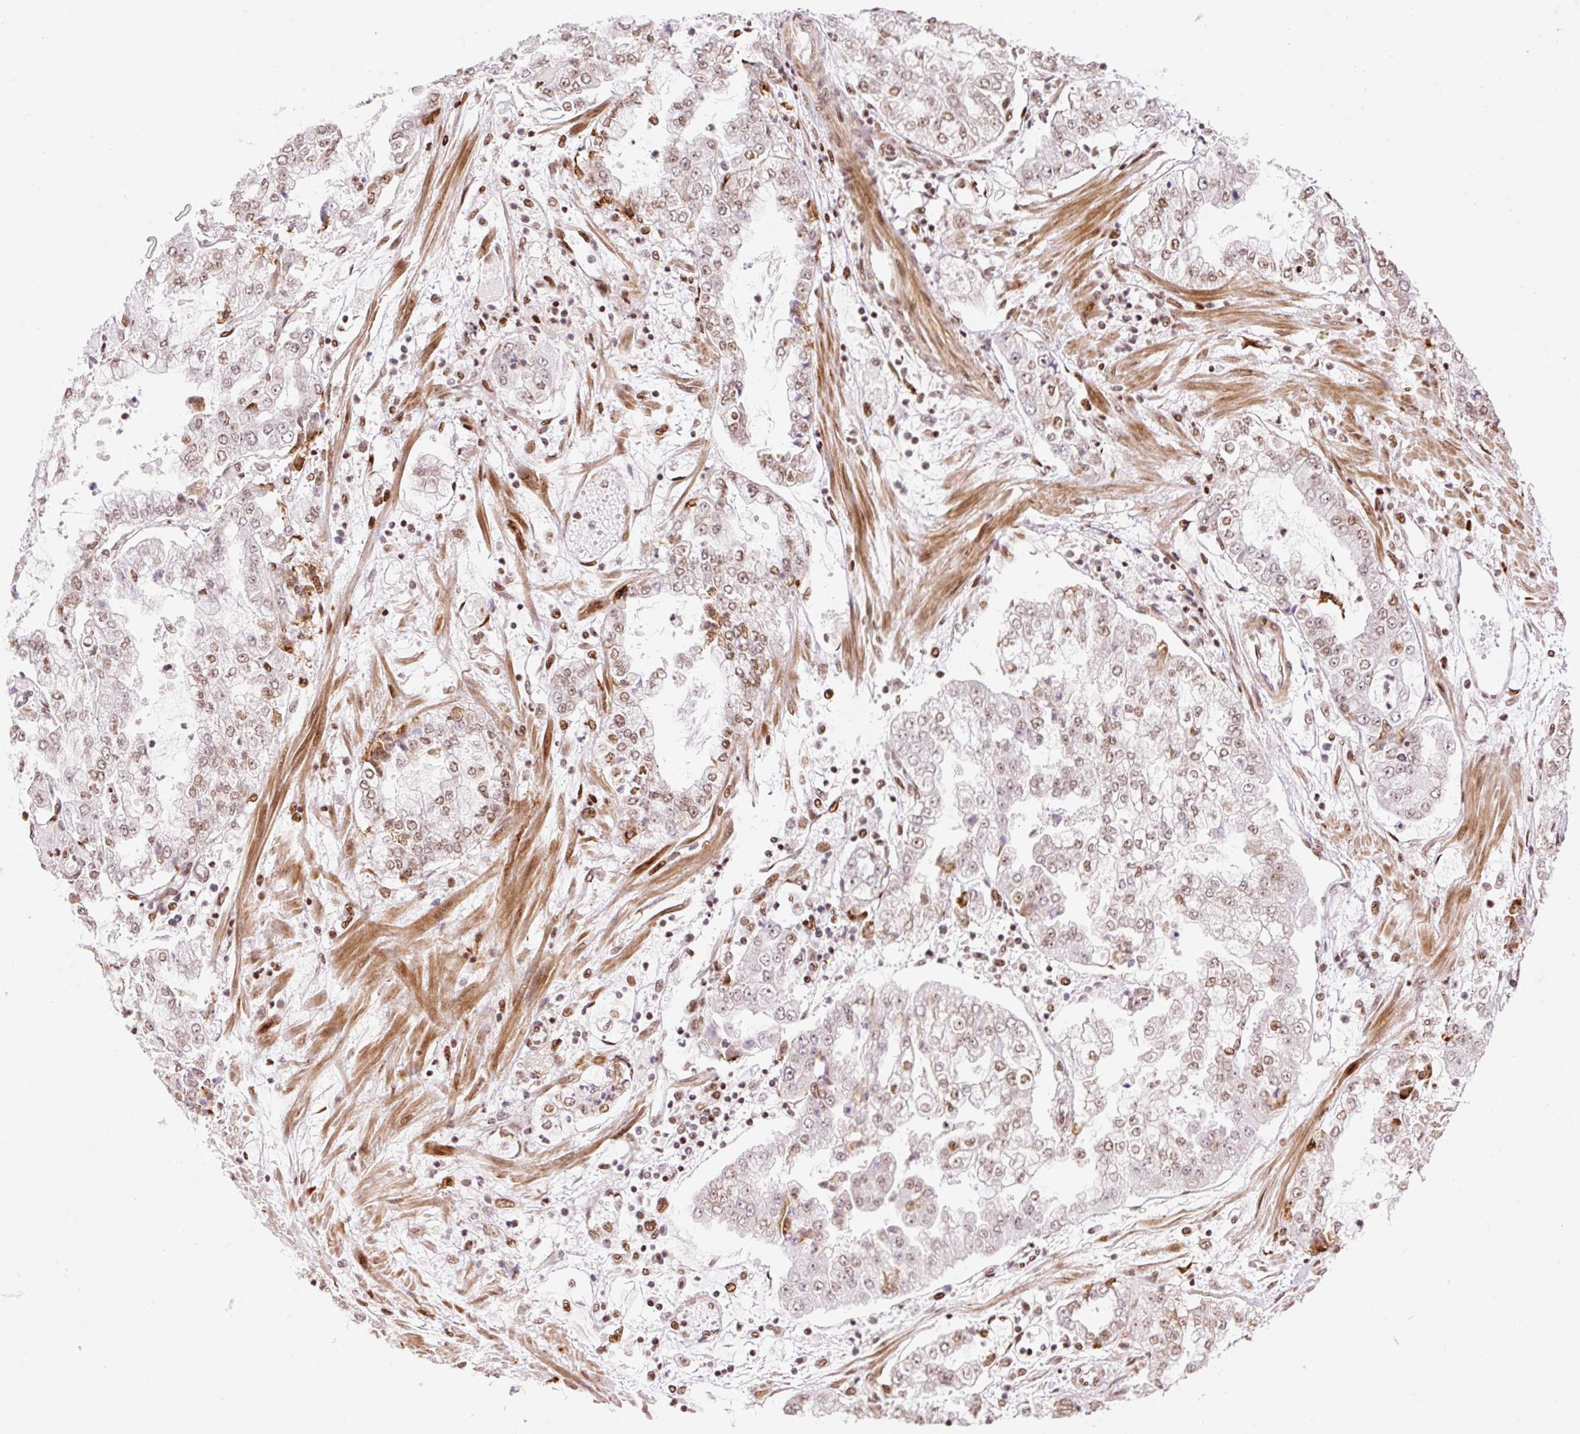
{"staining": {"intensity": "moderate", "quantity": ">75%", "location": "nuclear"}, "tissue": "stomach cancer", "cell_type": "Tumor cells", "image_type": "cancer", "snomed": [{"axis": "morphology", "description": "Adenocarcinoma, NOS"}, {"axis": "topography", "description": "Stomach"}], "caption": "An immunohistochemistry (IHC) micrograph of neoplastic tissue is shown. Protein staining in brown shows moderate nuclear positivity in stomach cancer within tumor cells.", "gene": "RIPPLY3", "patient": {"sex": "male", "age": 76}}